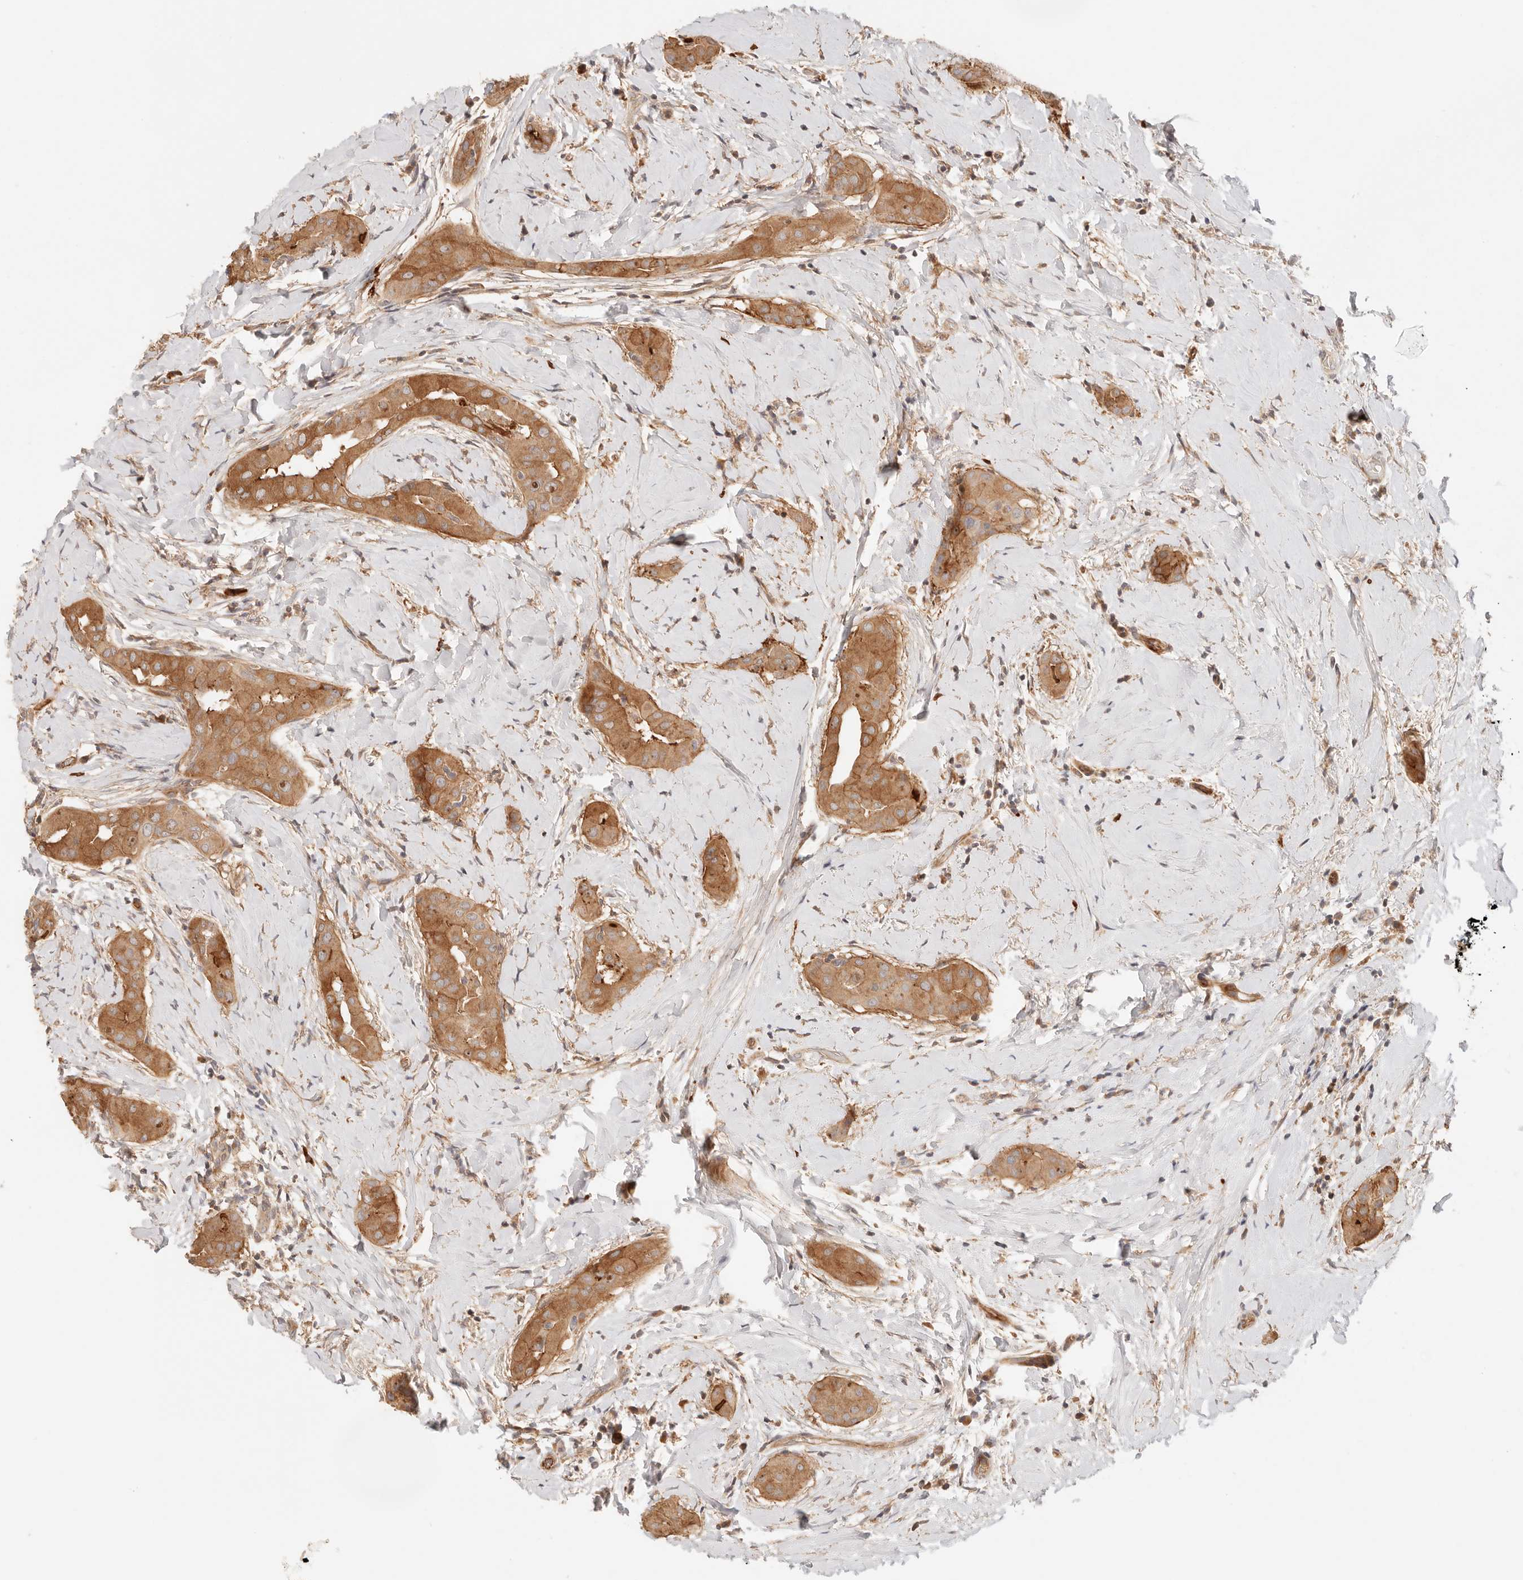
{"staining": {"intensity": "strong", "quantity": ">75%", "location": "cytoplasmic/membranous"}, "tissue": "thyroid cancer", "cell_type": "Tumor cells", "image_type": "cancer", "snomed": [{"axis": "morphology", "description": "Papillary adenocarcinoma, NOS"}, {"axis": "topography", "description": "Thyroid gland"}], "caption": "Thyroid cancer stained with immunohistochemistry (IHC) shows strong cytoplasmic/membranous expression in about >75% of tumor cells.", "gene": "IL1R2", "patient": {"sex": "male", "age": 33}}